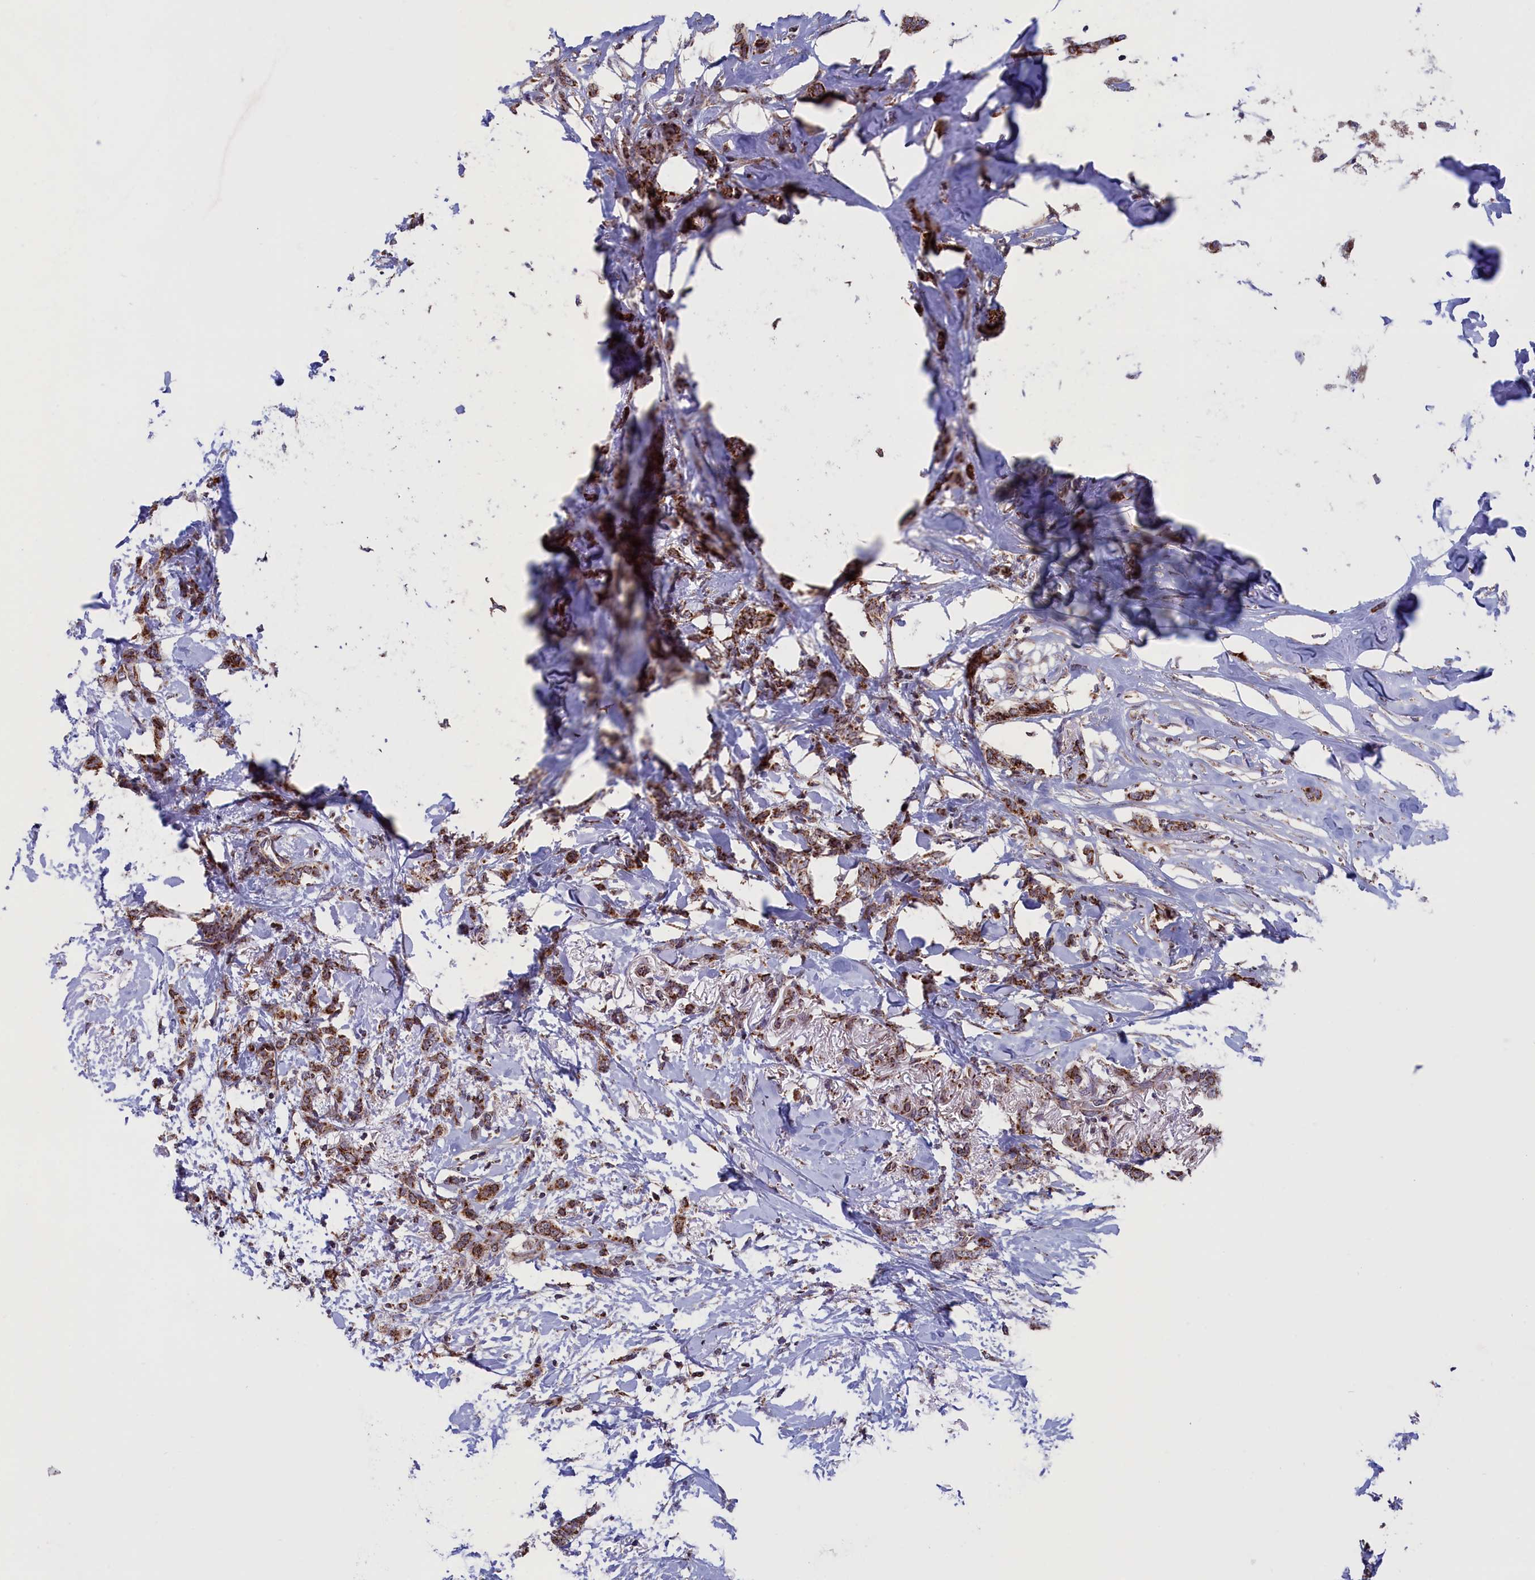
{"staining": {"intensity": "moderate", "quantity": ">75%", "location": "cytoplasmic/membranous"}, "tissue": "breast cancer", "cell_type": "Tumor cells", "image_type": "cancer", "snomed": [{"axis": "morphology", "description": "Duct carcinoma"}, {"axis": "topography", "description": "Breast"}], "caption": "Breast cancer (invasive ductal carcinoma) was stained to show a protein in brown. There is medium levels of moderate cytoplasmic/membranous expression in about >75% of tumor cells. Nuclei are stained in blue.", "gene": "TIMM44", "patient": {"sex": "female", "age": 72}}